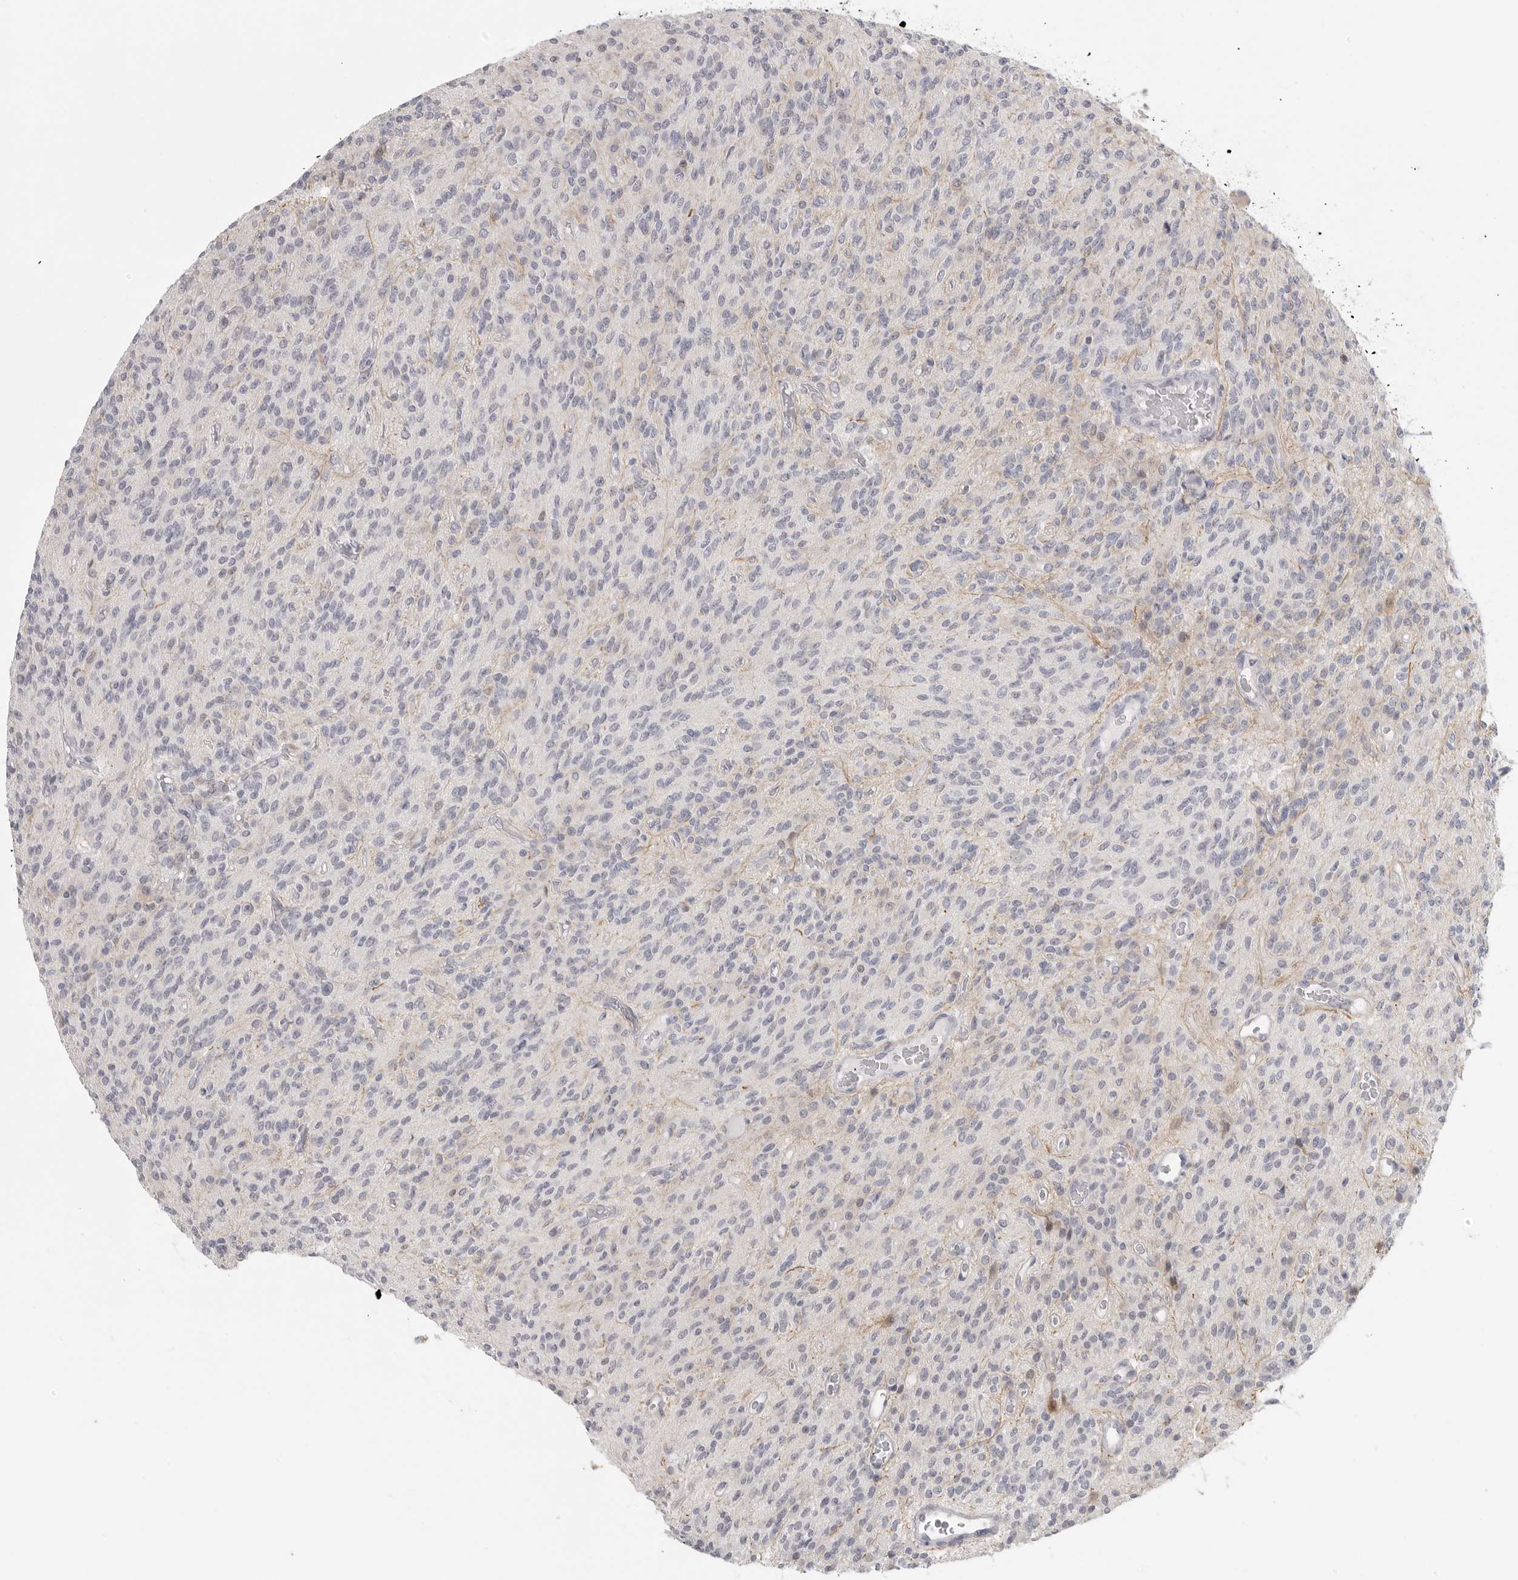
{"staining": {"intensity": "negative", "quantity": "none", "location": "none"}, "tissue": "glioma", "cell_type": "Tumor cells", "image_type": "cancer", "snomed": [{"axis": "morphology", "description": "Glioma, malignant, High grade"}, {"axis": "topography", "description": "Brain"}], "caption": "Immunohistochemistry (IHC) of human glioma shows no staining in tumor cells. The staining was performed using DAB (3,3'-diaminobenzidine) to visualize the protein expression in brown, while the nuclei were stained in blue with hematoxylin (Magnification: 20x).", "gene": "HMGCS2", "patient": {"sex": "male", "age": 34}}